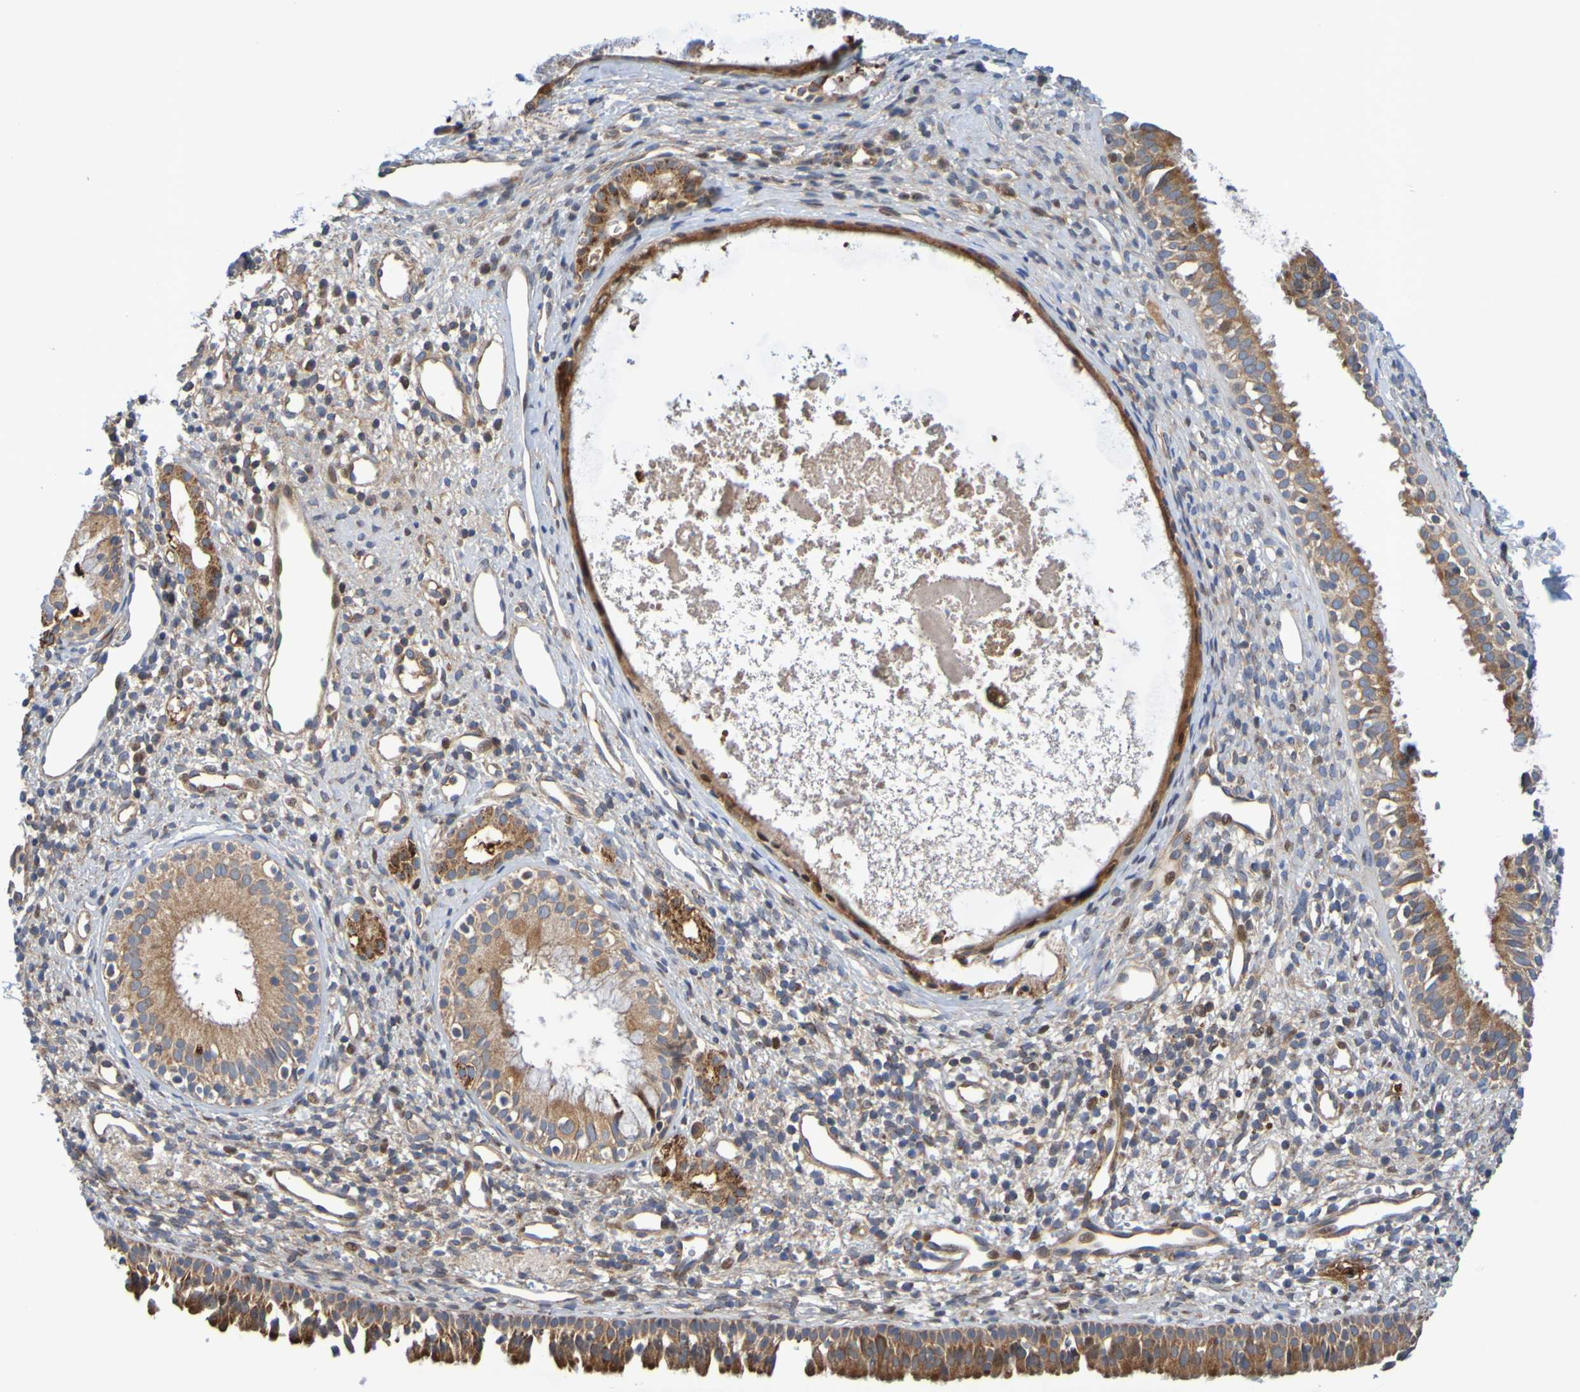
{"staining": {"intensity": "strong", "quantity": "25%-75%", "location": "cytoplasmic/membranous"}, "tissue": "nasopharynx", "cell_type": "Respiratory epithelial cells", "image_type": "normal", "snomed": [{"axis": "morphology", "description": "Normal tissue, NOS"}, {"axis": "topography", "description": "Nasopharynx"}], "caption": "The image displays immunohistochemical staining of benign nasopharynx. There is strong cytoplasmic/membranous staining is identified in about 25%-75% of respiratory epithelial cells. Immunohistochemistry stains the protein in brown and the nuclei are stained blue.", "gene": "CCDC51", "patient": {"sex": "male", "age": 22}}